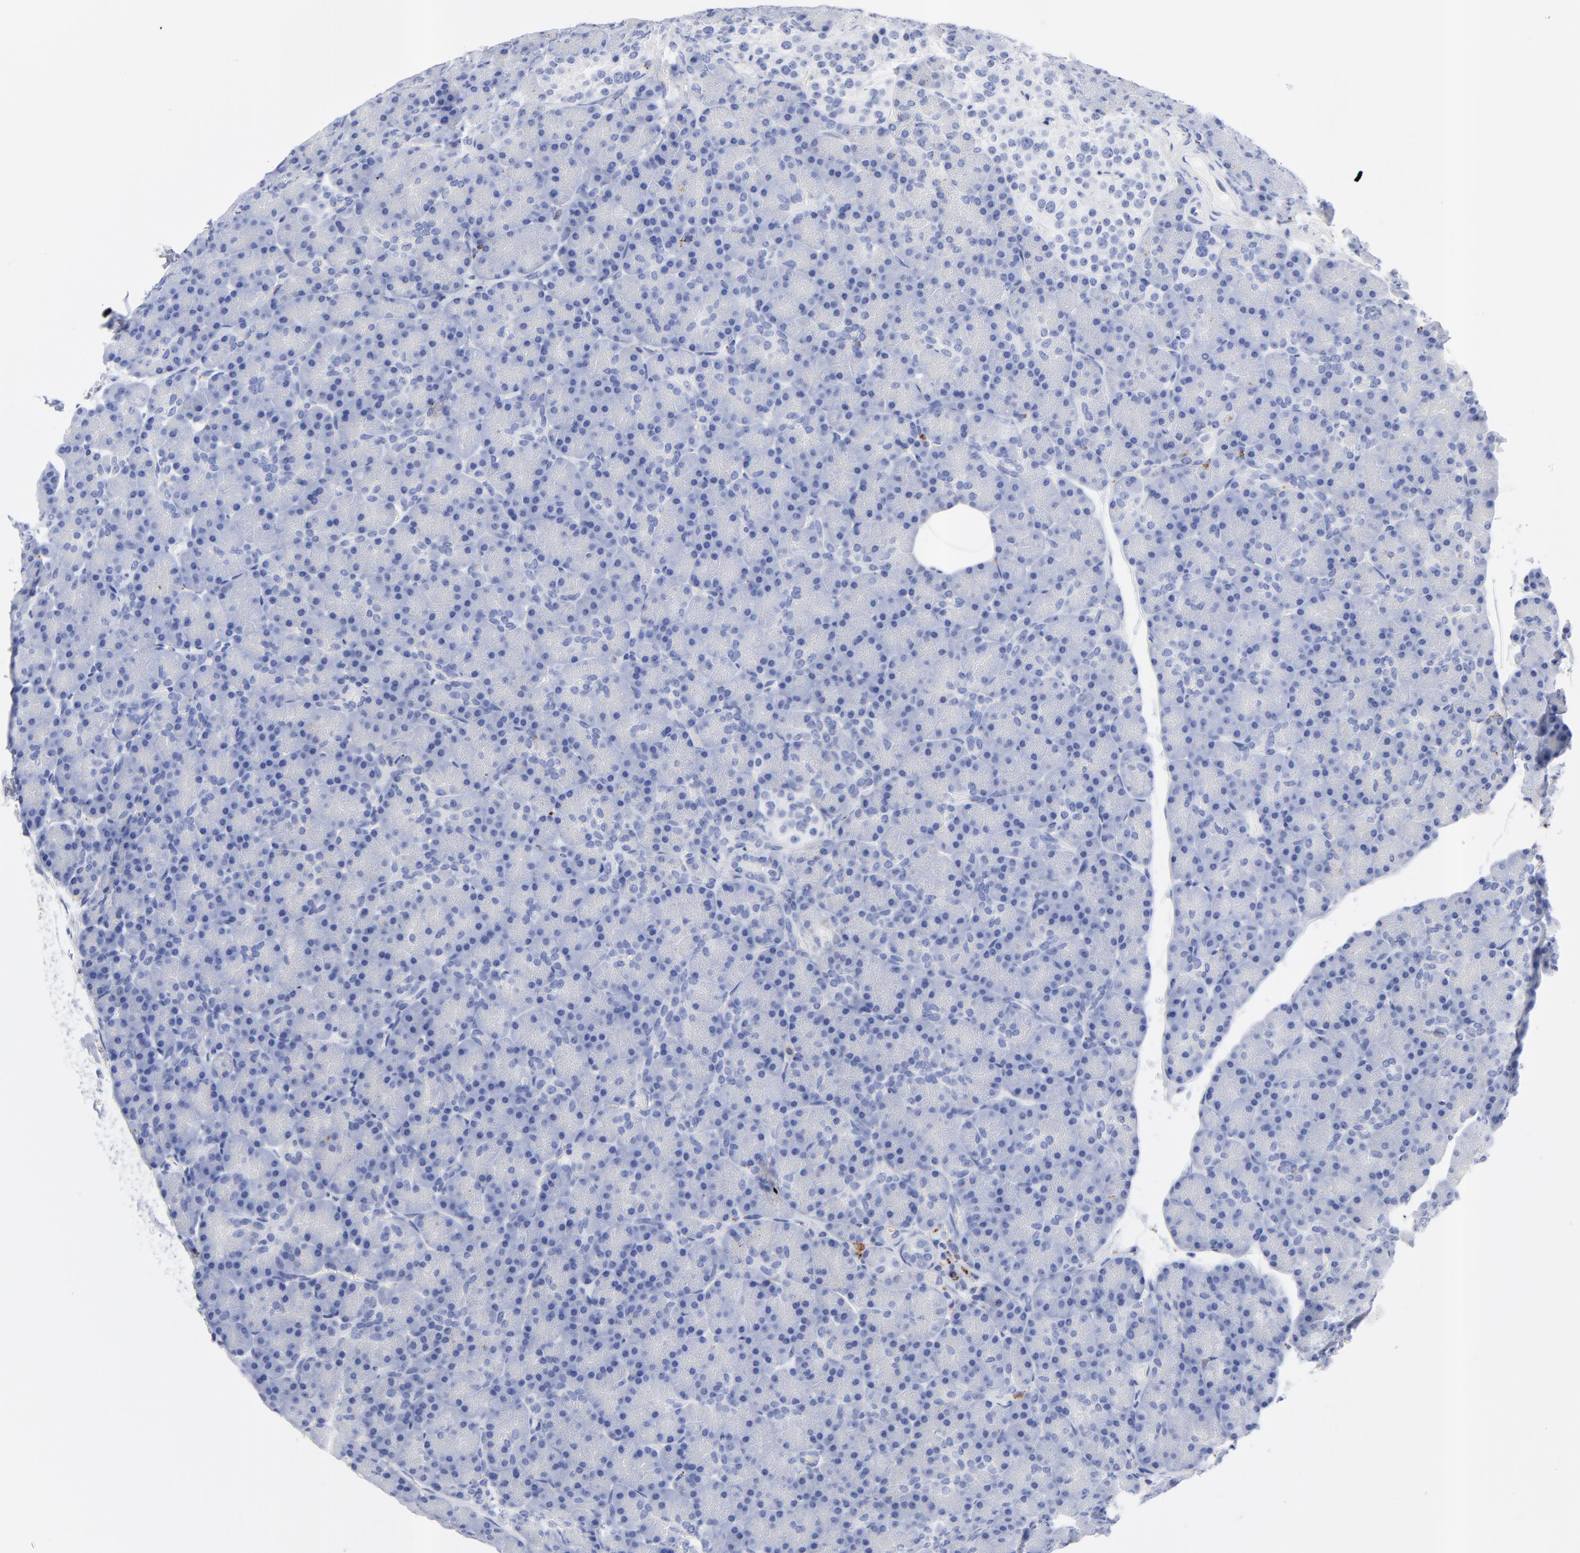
{"staining": {"intensity": "moderate", "quantity": "25%-75%", "location": "cytoplasmic/membranous"}, "tissue": "pancreas", "cell_type": "Exocrine glandular cells", "image_type": "normal", "snomed": [{"axis": "morphology", "description": "Normal tissue, NOS"}, {"axis": "topography", "description": "Pancreas"}], "caption": "Exocrine glandular cells show medium levels of moderate cytoplasmic/membranous expression in about 25%-75% of cells in unremarkable pancreas.", "gene": "CPVL", "patient": {"sex": "female", "age": 43}}